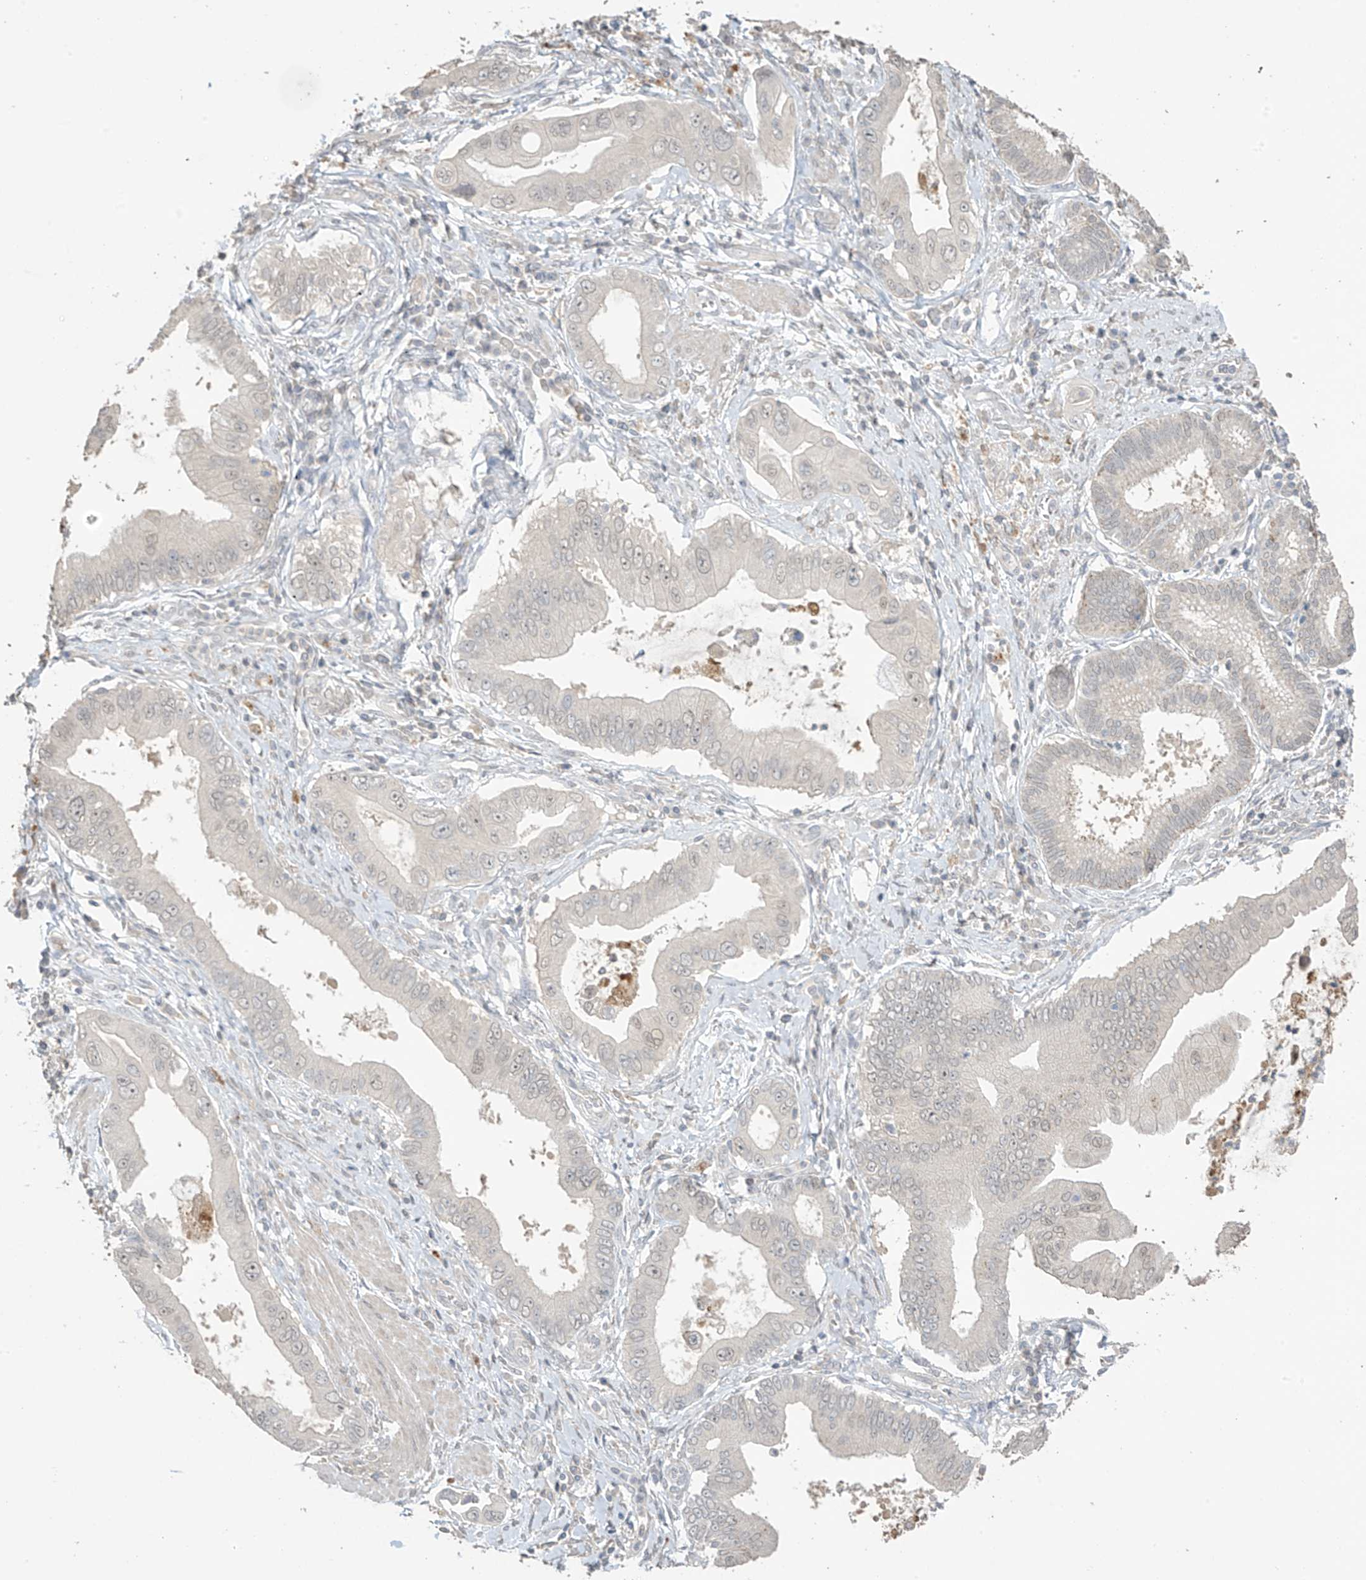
{"staining": {"intensity": "negative", "quantity": "none", "location": "none"}, "tissue": "pancreatic cancer", "cell_type": "Tumor cells", "image_type": "cancer", "snomed": [{"axis": "morphology", "description": "Adenocarcinoma, NOS"}, {"axis": "topography", "description": "Pancreas"}], "caption": "Immunohistochemical staining of human pancreatic cancer displays no significant staining in tumor cells.", "gene": "SLFN14", "patient": {"sex": "male", "age": 78}}